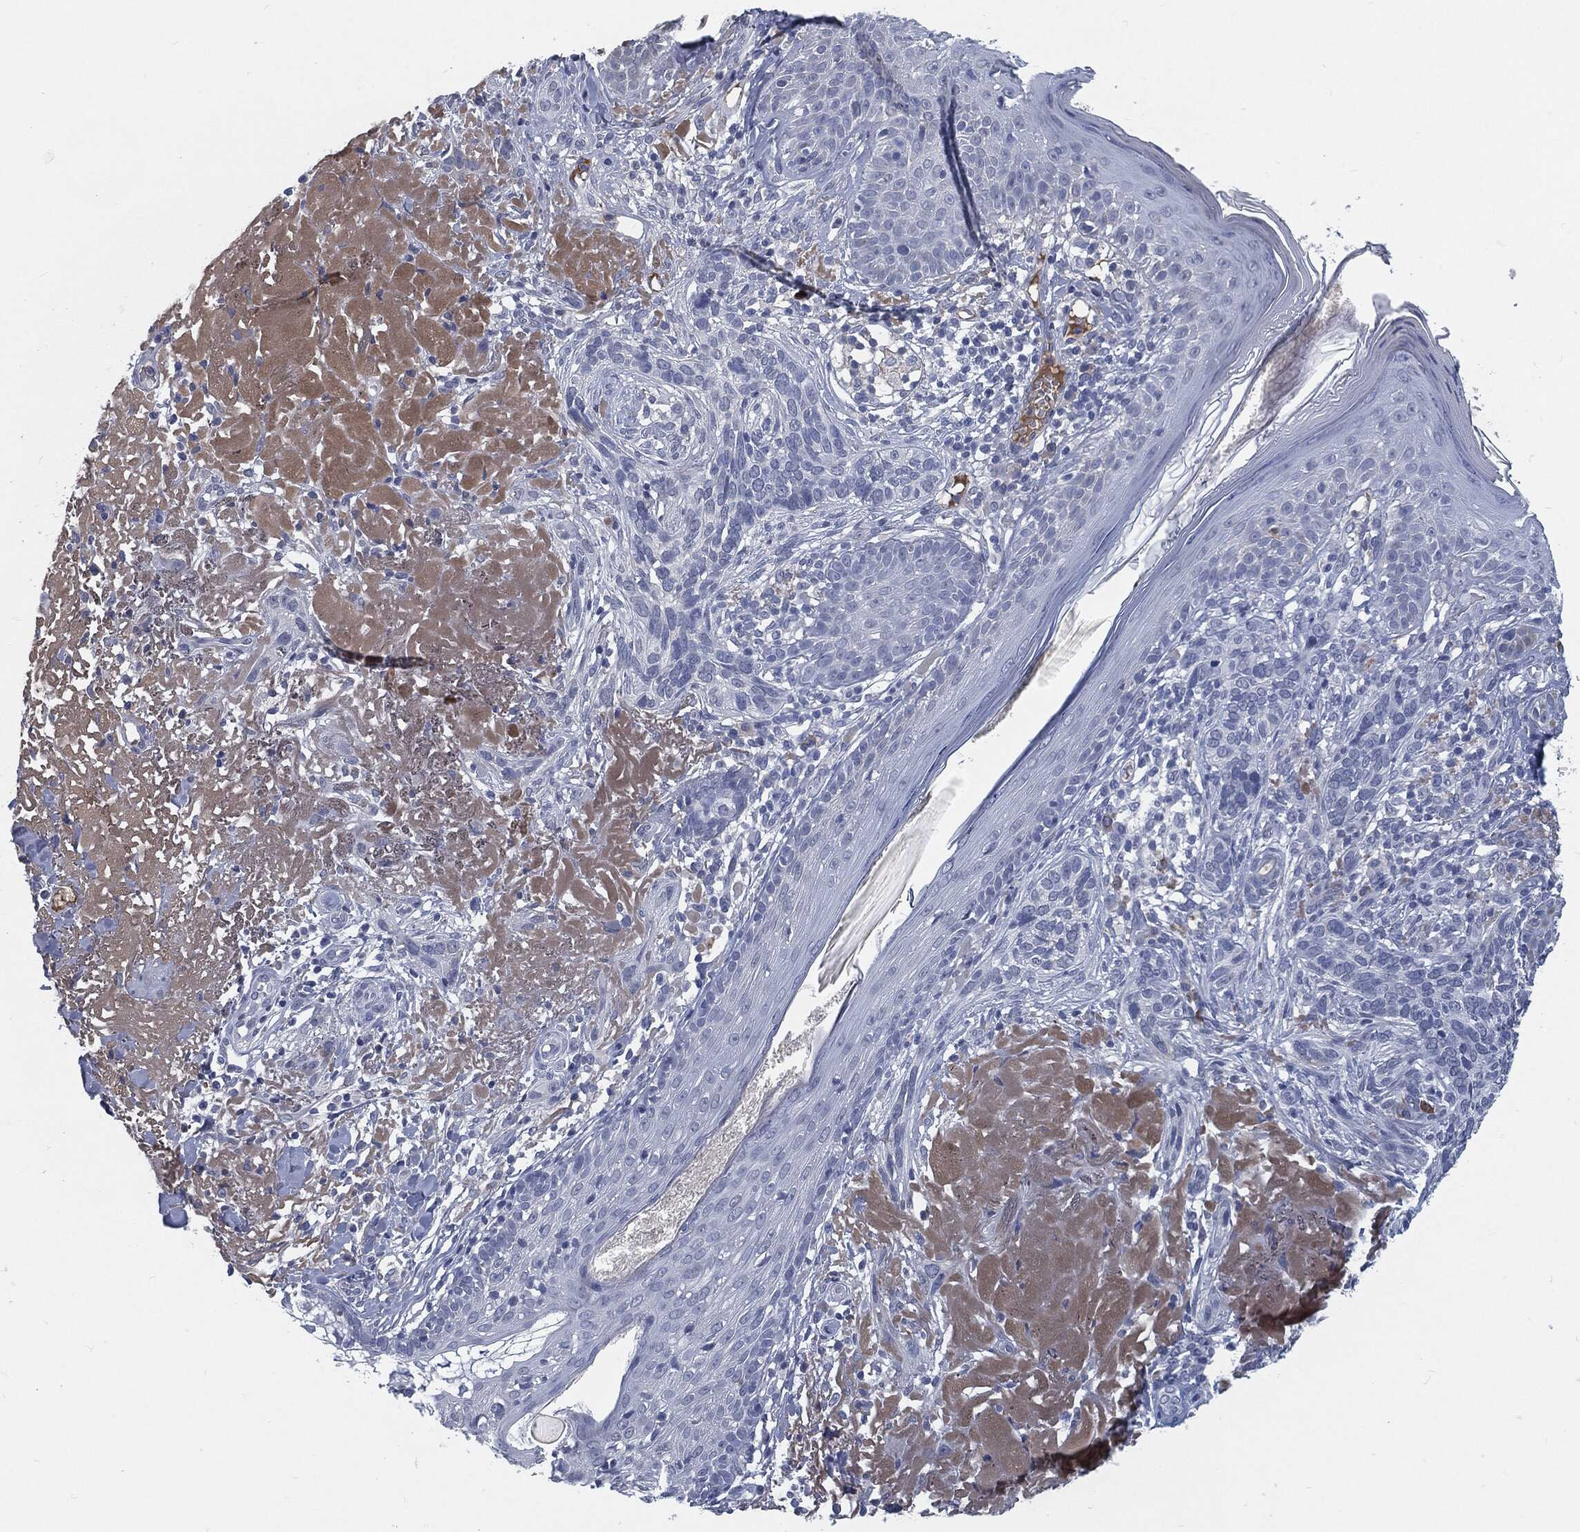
{"staining": {"intensity": "negative", "quantity": "none", "location": "none"}, "tissue": "skin cancer", "cell_type": "Tumor cells", "image_type": "cancer", "snomed": [{"axis": "morphology", "description": "Basal cell carcinoma"}, {"axis": "topography", "description": "Skin"}], "caption": "IHC micrograph of human skin cancer stained for a protein (brown), which reveals no staining in tumor cells. (DAB IHC, high magnification).", "gene": "MST1", "patient": {"sex": "male", "age": 91}}